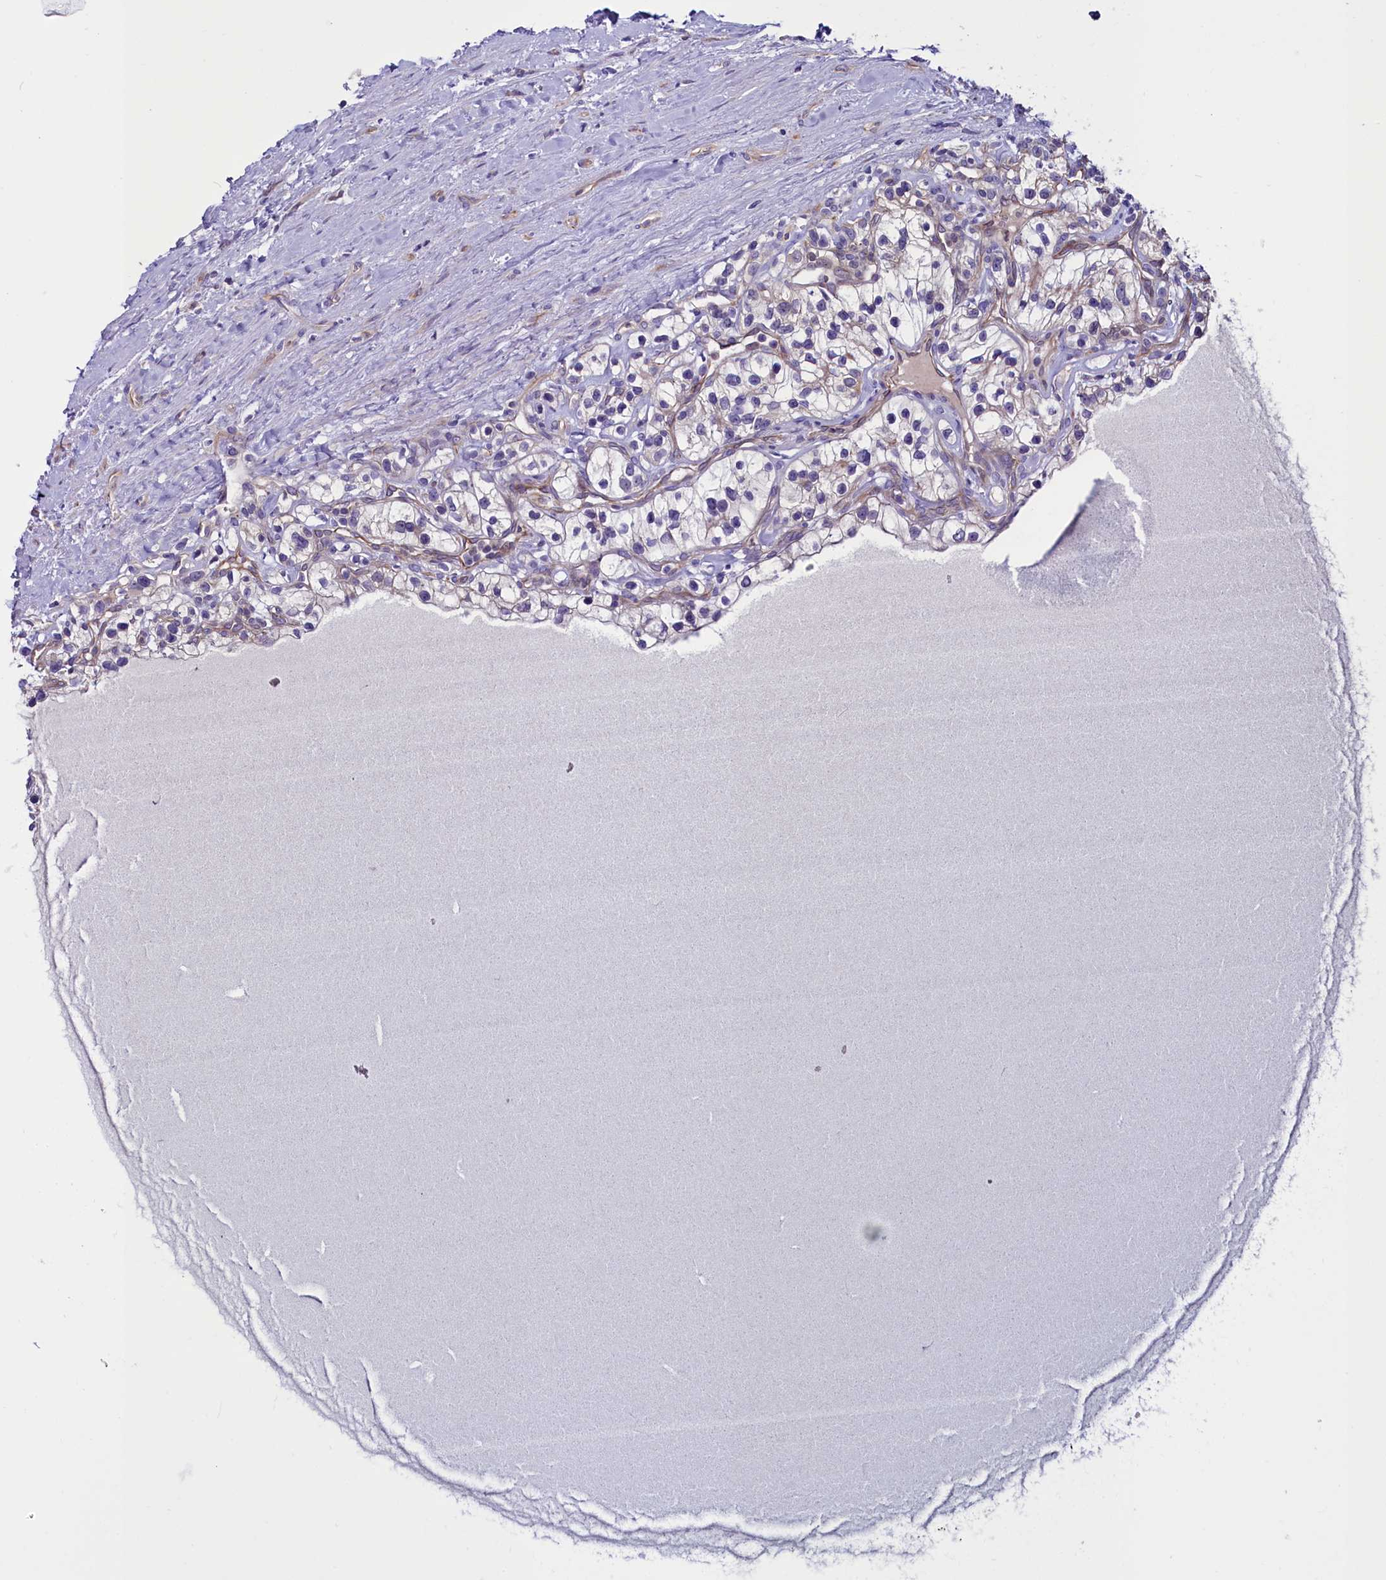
{"staining": {"intensity": "negative", "quantity": "none", "location": "none"}, "tissue": "renal cancer", "cell_type": "Tumor cells", "image_type": "cancer", "snomed": [{"axis": "morphology", "description": "Adenocarcinoma, NOS"}, {"axis": "topography", "description": "Kidney"}], "caption": "Tumor cells are negative for brown protein staining in renal cancer.", "gene": "PDILT", "patient": {"sex": "female", "age": 57}}